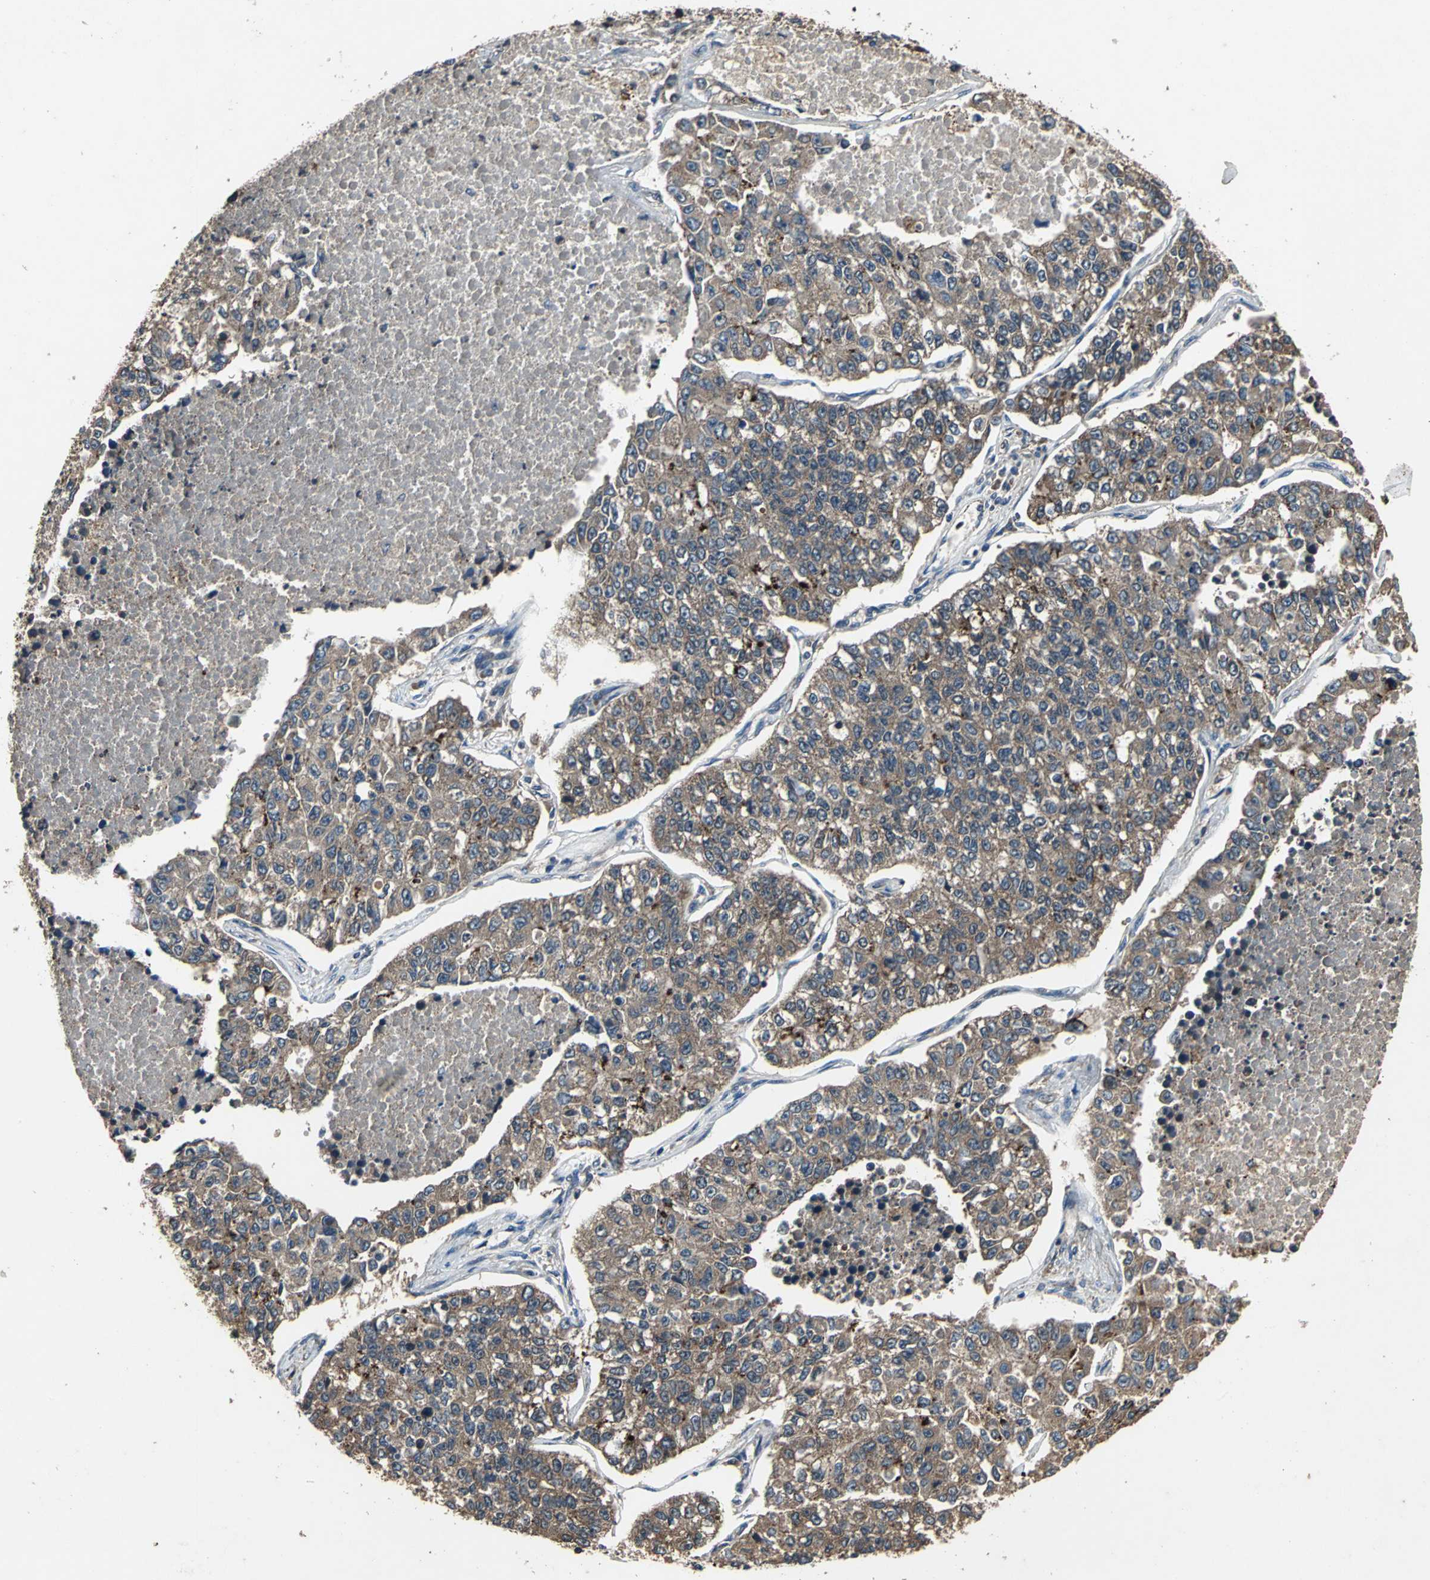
{"staining": {"intensity": "moderate", "quantity": ">75%", "location": "cytoplasmic/membranous"}, "tissue": "lung cancer", "cell_type": "Tumor cells", "image_type": "cancer", "snomed": [{"axis": "morphology", "description": "Adenocarcinoma, NOS"}, {"axis": "topography", "description": "Lung"}], "caption": "DAB (3,3'-diaminobenzidine) immunohistochemical staining of human lung adenocarcinoma exhibits moderate cytoplasmic/membranous protein positivity in approximately >75% of tumor cells. The staining is performed using DAB brown chromogen to label protein expression. The nuclei are counter-stained blue using hematoxylin.", "gene": "ZNF608", "patient": {"sex": "male", "age": 49}}